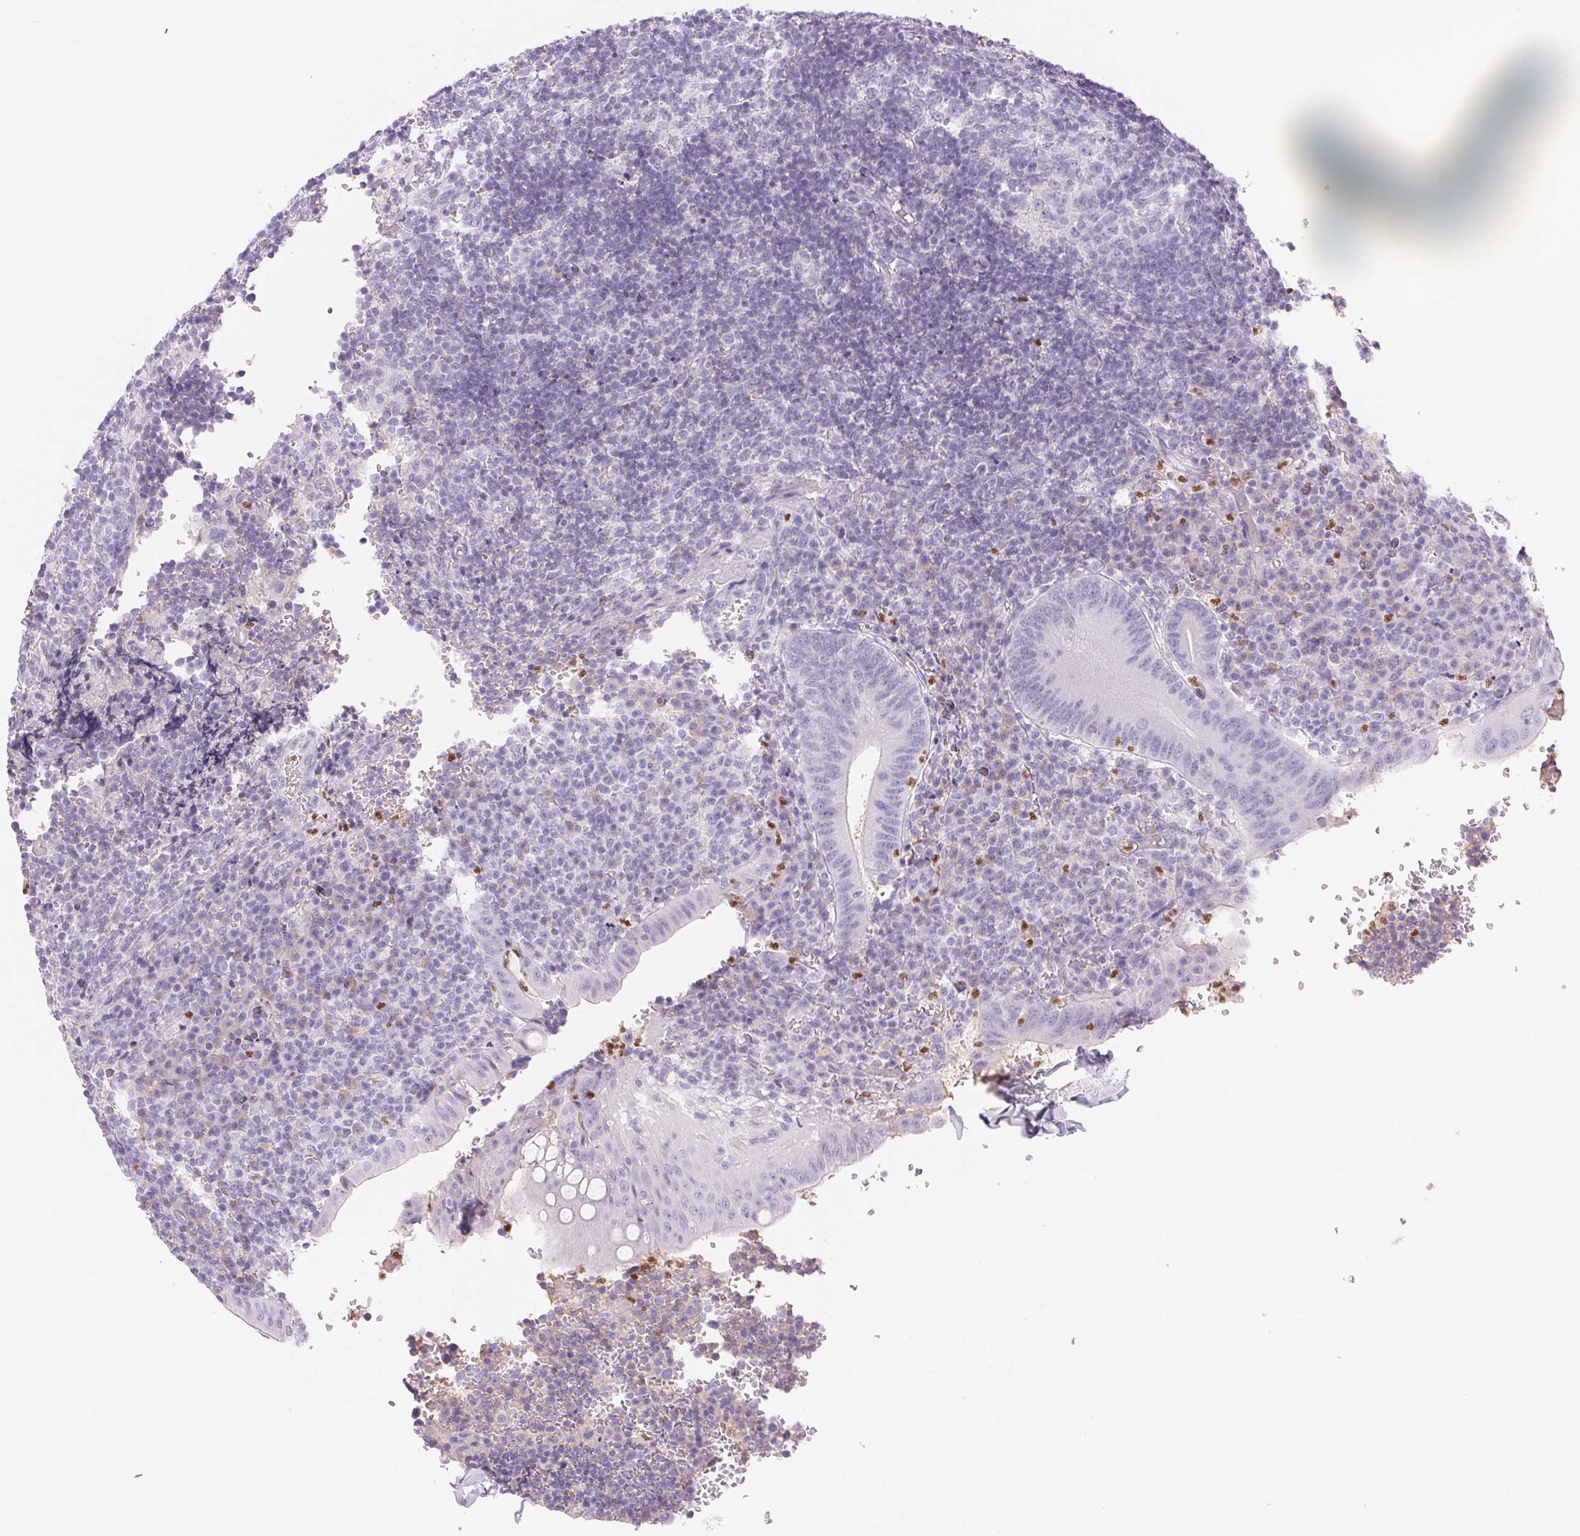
{"staining": {"intensity": "negative", "quantity": "none", "location": "none"}, "tissue": "appendix", "cell_type": "Glandular cells", "image_type": "normal", "snomed": [{"axis": "morphology", "description": "Normal tissue, NOS"}, {"axis": "topography", "description": "Appendix"}], "caption": "Immunohistochemistry of normal human appendix reveals no staining in glandular cells. (Brightfield microscopy of DAB immunohistochemistry (IHC) at high magnification).", "gene": "PADI4", "patient": {"sex": "male", "age": 18}}